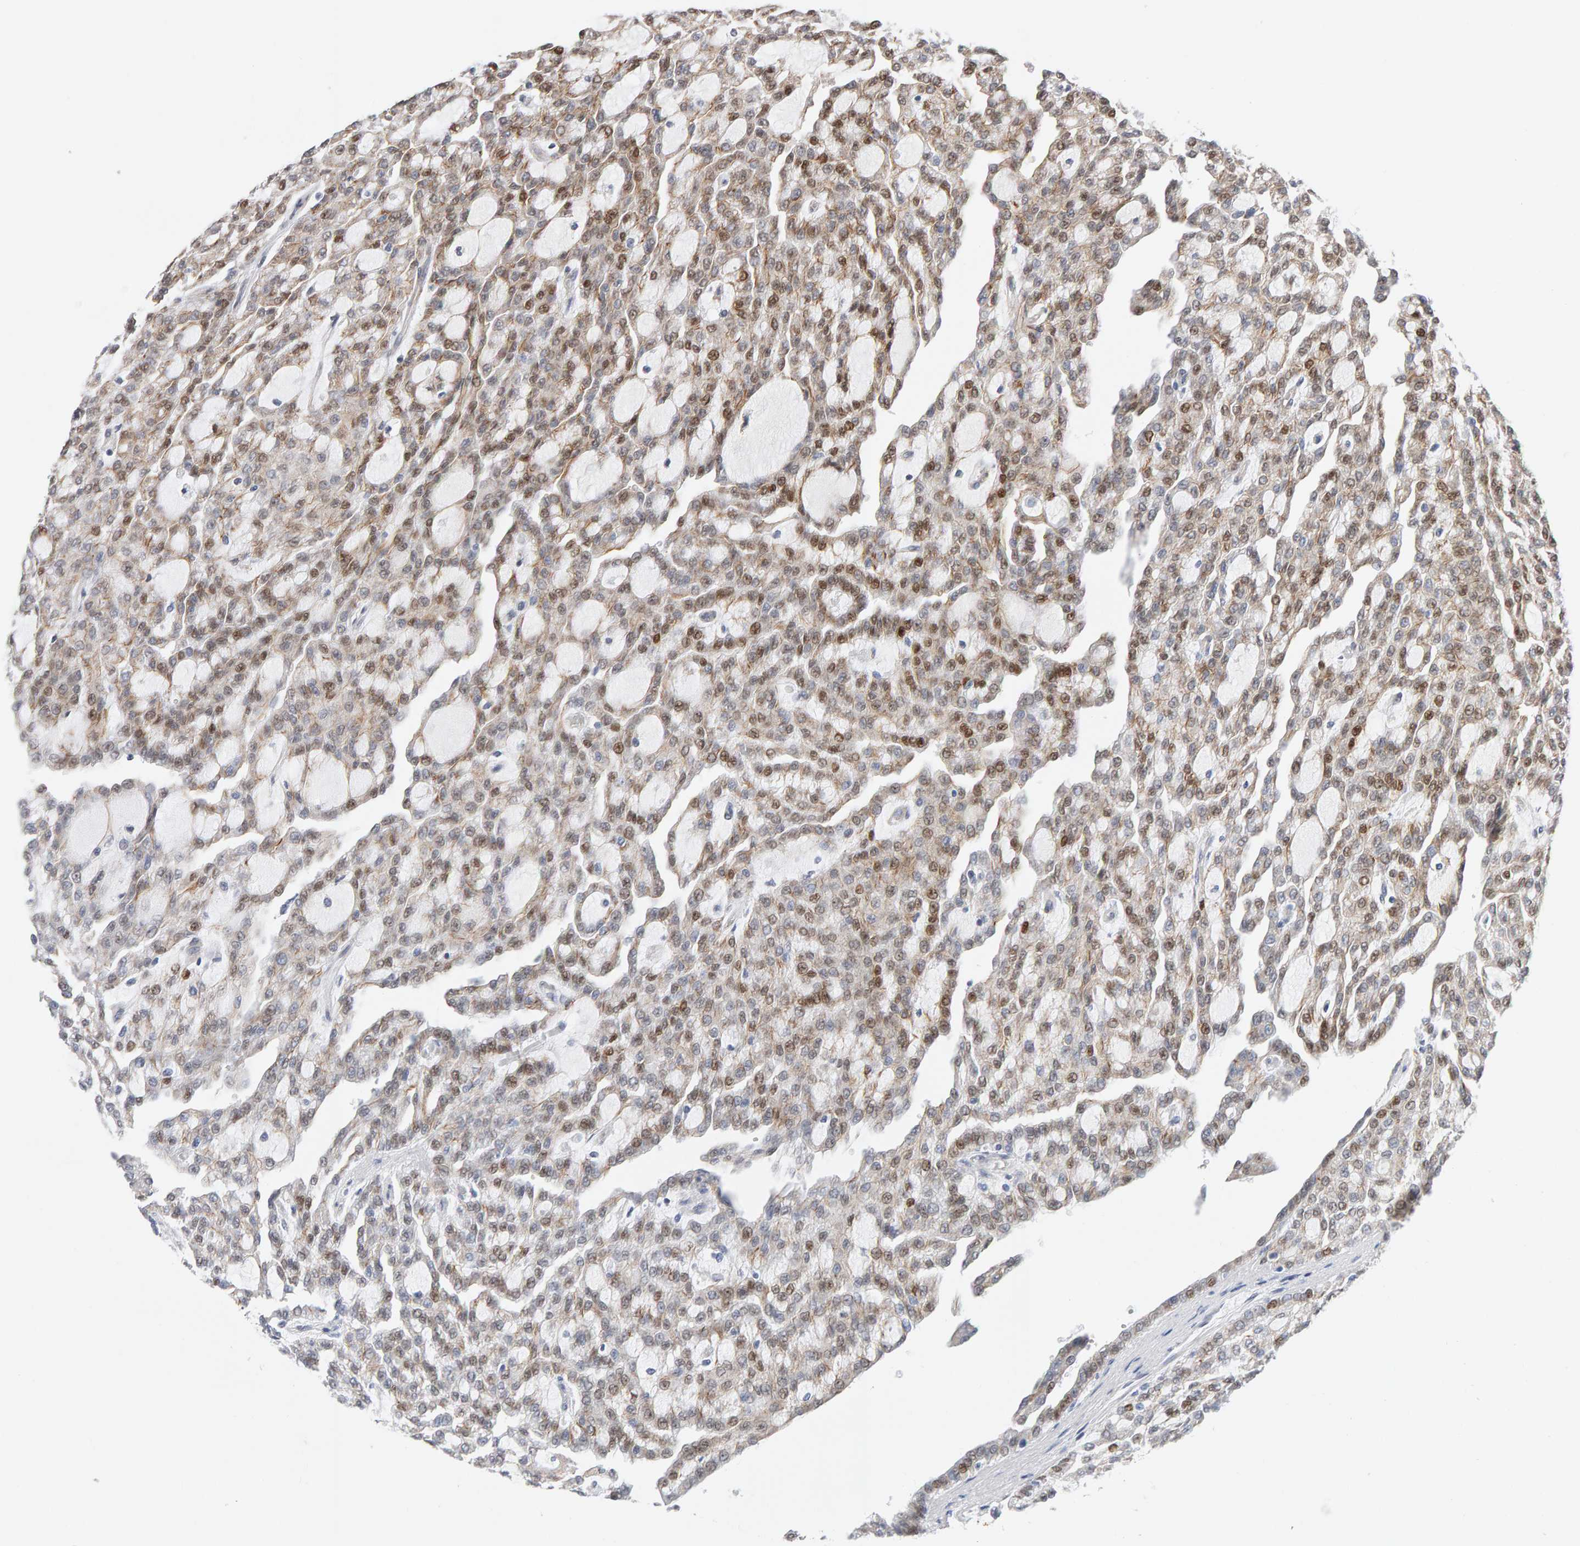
{"staining": {"intensity": "moderate", "quantity": ">75%", "location": "nuclear"}, "tissue": "renal cancer", "cell_type": "Tumor cells", "image_type": "cancer", "snomed": [{"axis": "morphology", "description": "Adenocarcinoma, NOS"}, {"axis": "topography", "description": "Kidney"}], "caption": "Immunohistochemical staining of renal cancer (adenocarcinoma) displays medium levels of moderate nuclear protein expression in about >75% of tumor cells.", "gene": "HNF4A", "patient": {"sex": "male", "age": 63}}